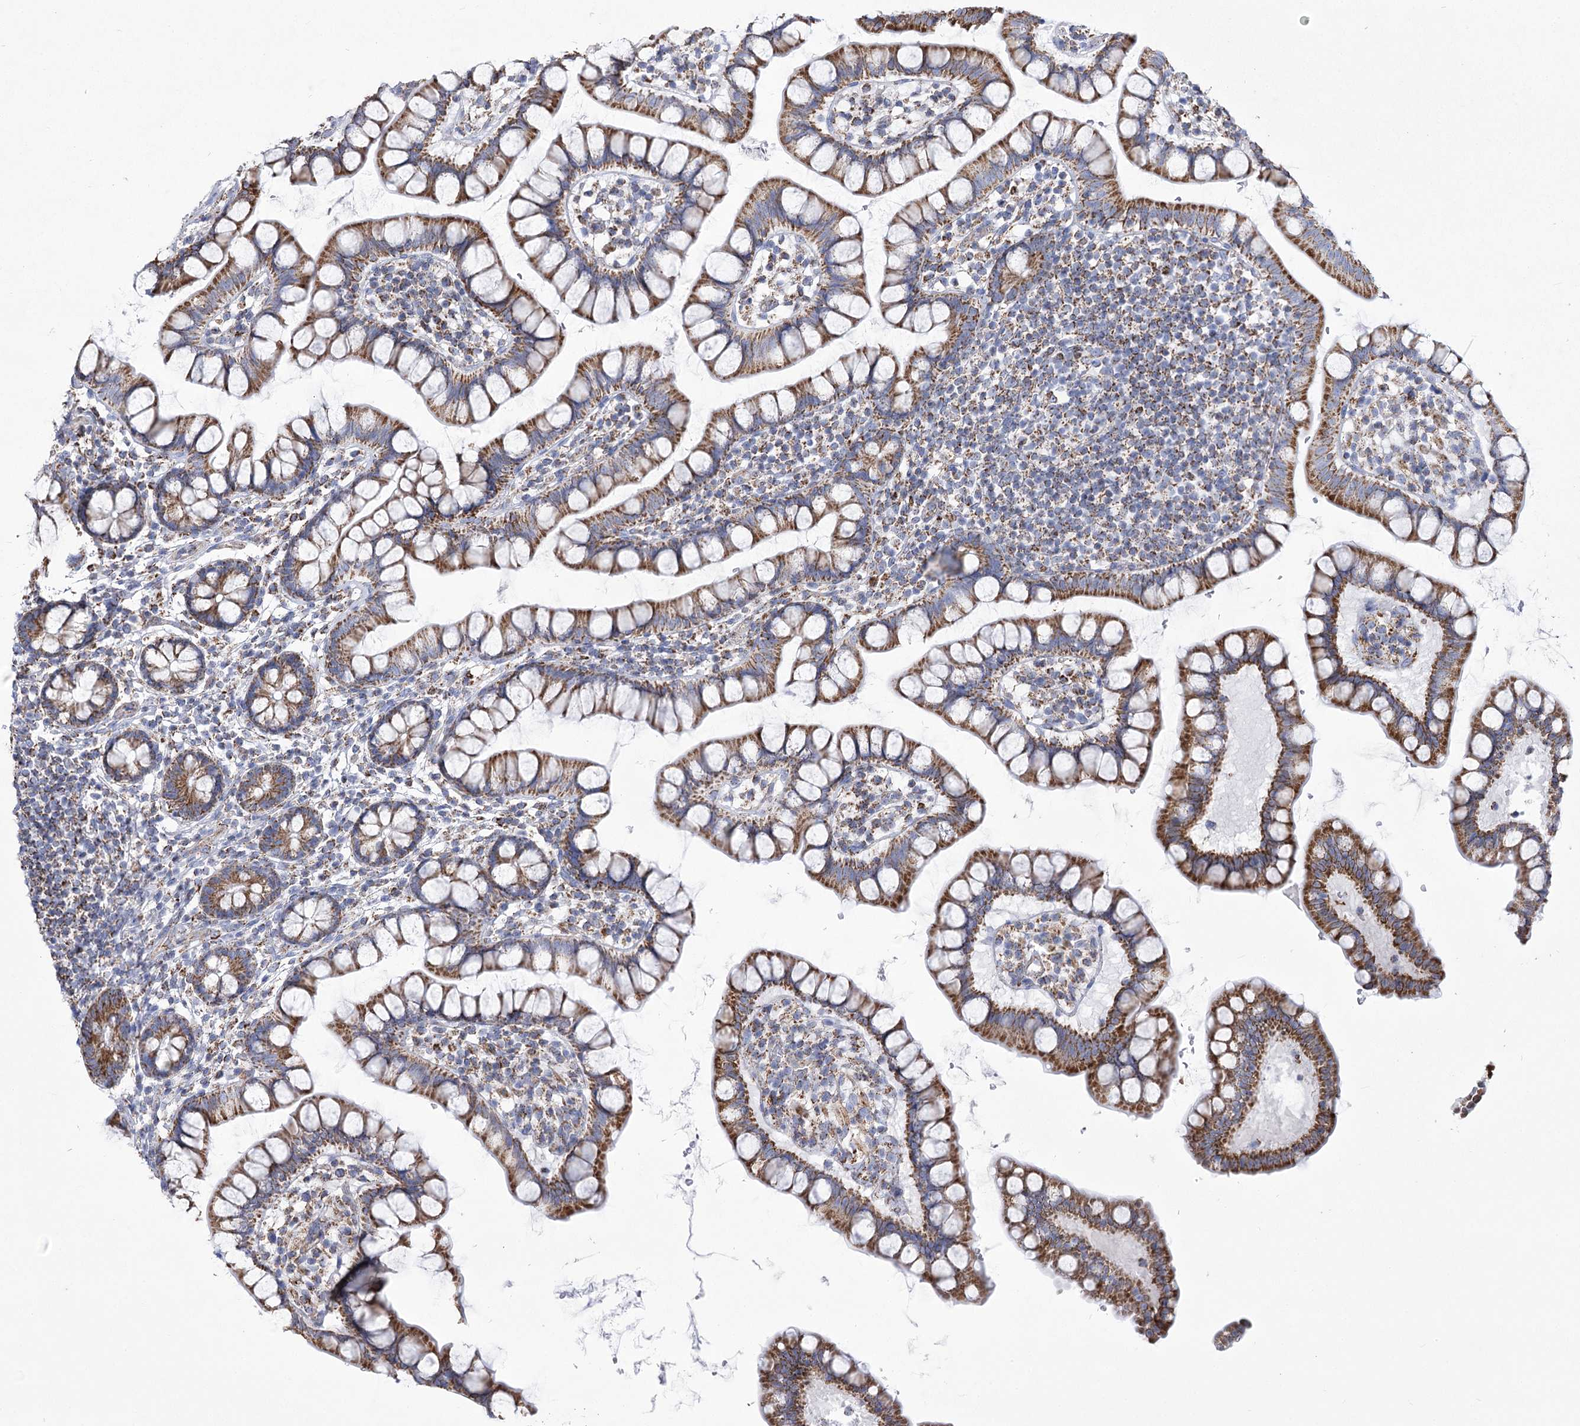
{"staining": {"intensity": "moderate", "quantity": ">75%", "location": "cytoplasmic/membranous"}, "tissue": "small intestine", "cell_type": "Glandular cells", "image_type": "normal", "snomed": [{"axis": "morphology", "description": "Normal tissue, NOS"}, {"axis": "topography", "description": "Small intestine"}], "caption": "Glandular cells show medium levels of moderate cytoplasmic/membranous expression in approximately >75% of cells in benign small intestine.", "gene": "PDHB", "patient": {"sex": "female", "age": 84}}